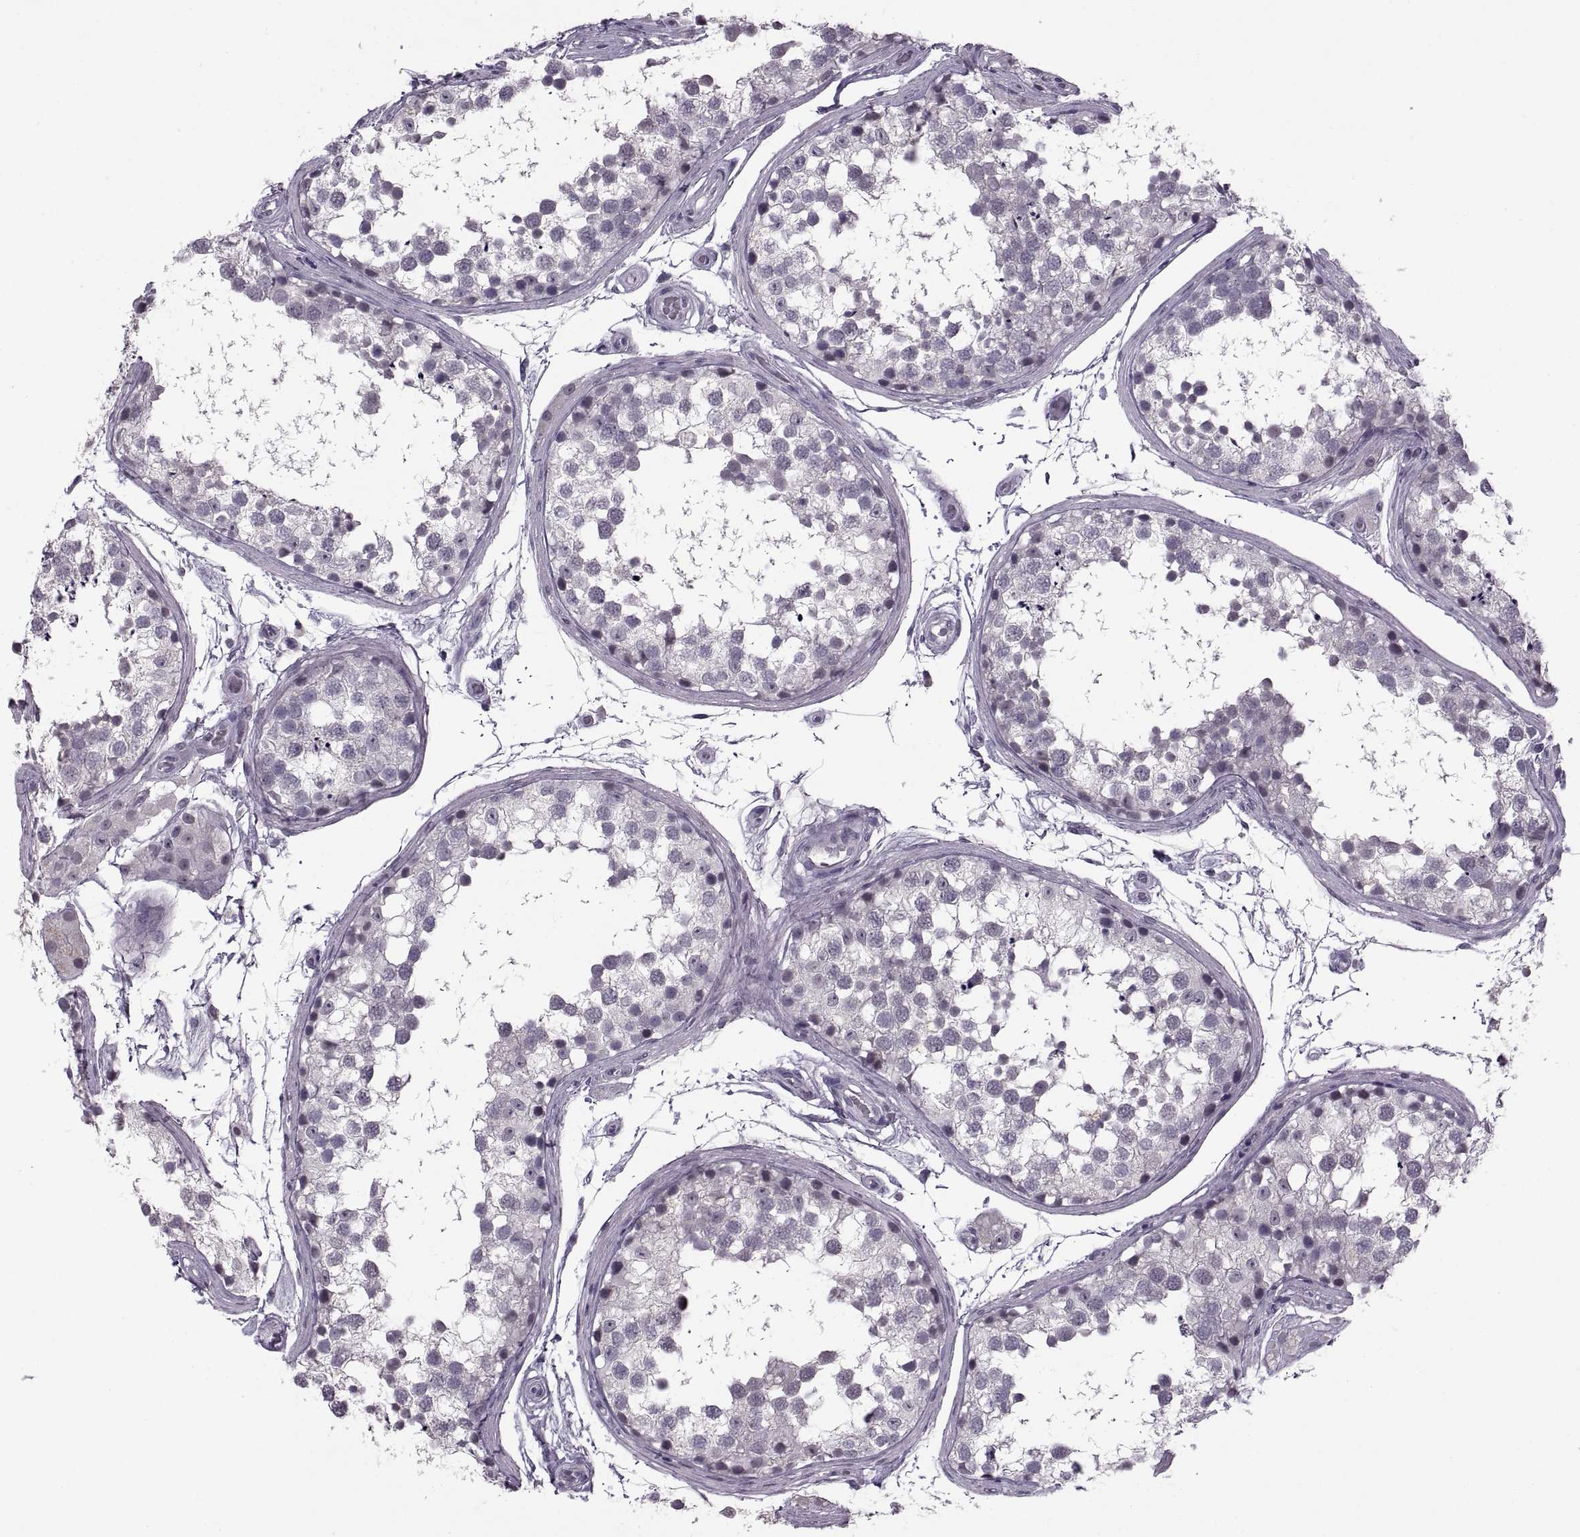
{"staining": {"intensity": "negative", "quantity": "none", "location": "none"}, "tissue": "testis", "cell_type": "Cells in seminiferous ducts", "image_type": "normal", "snomed": [{"axis": "morphology", "description": "Normal tissue, NOS"}, {"axis": "morphology", "description": "Seminoma, NOS"}, {"axis": "topography", "description": "Testis"}], "caption": "Immunohistochemistry of normal human testis demonstrates no expression in cells in seminiferous ducts.", "gene": "OTP", "patient": {"sex": "male", "age": 65}}